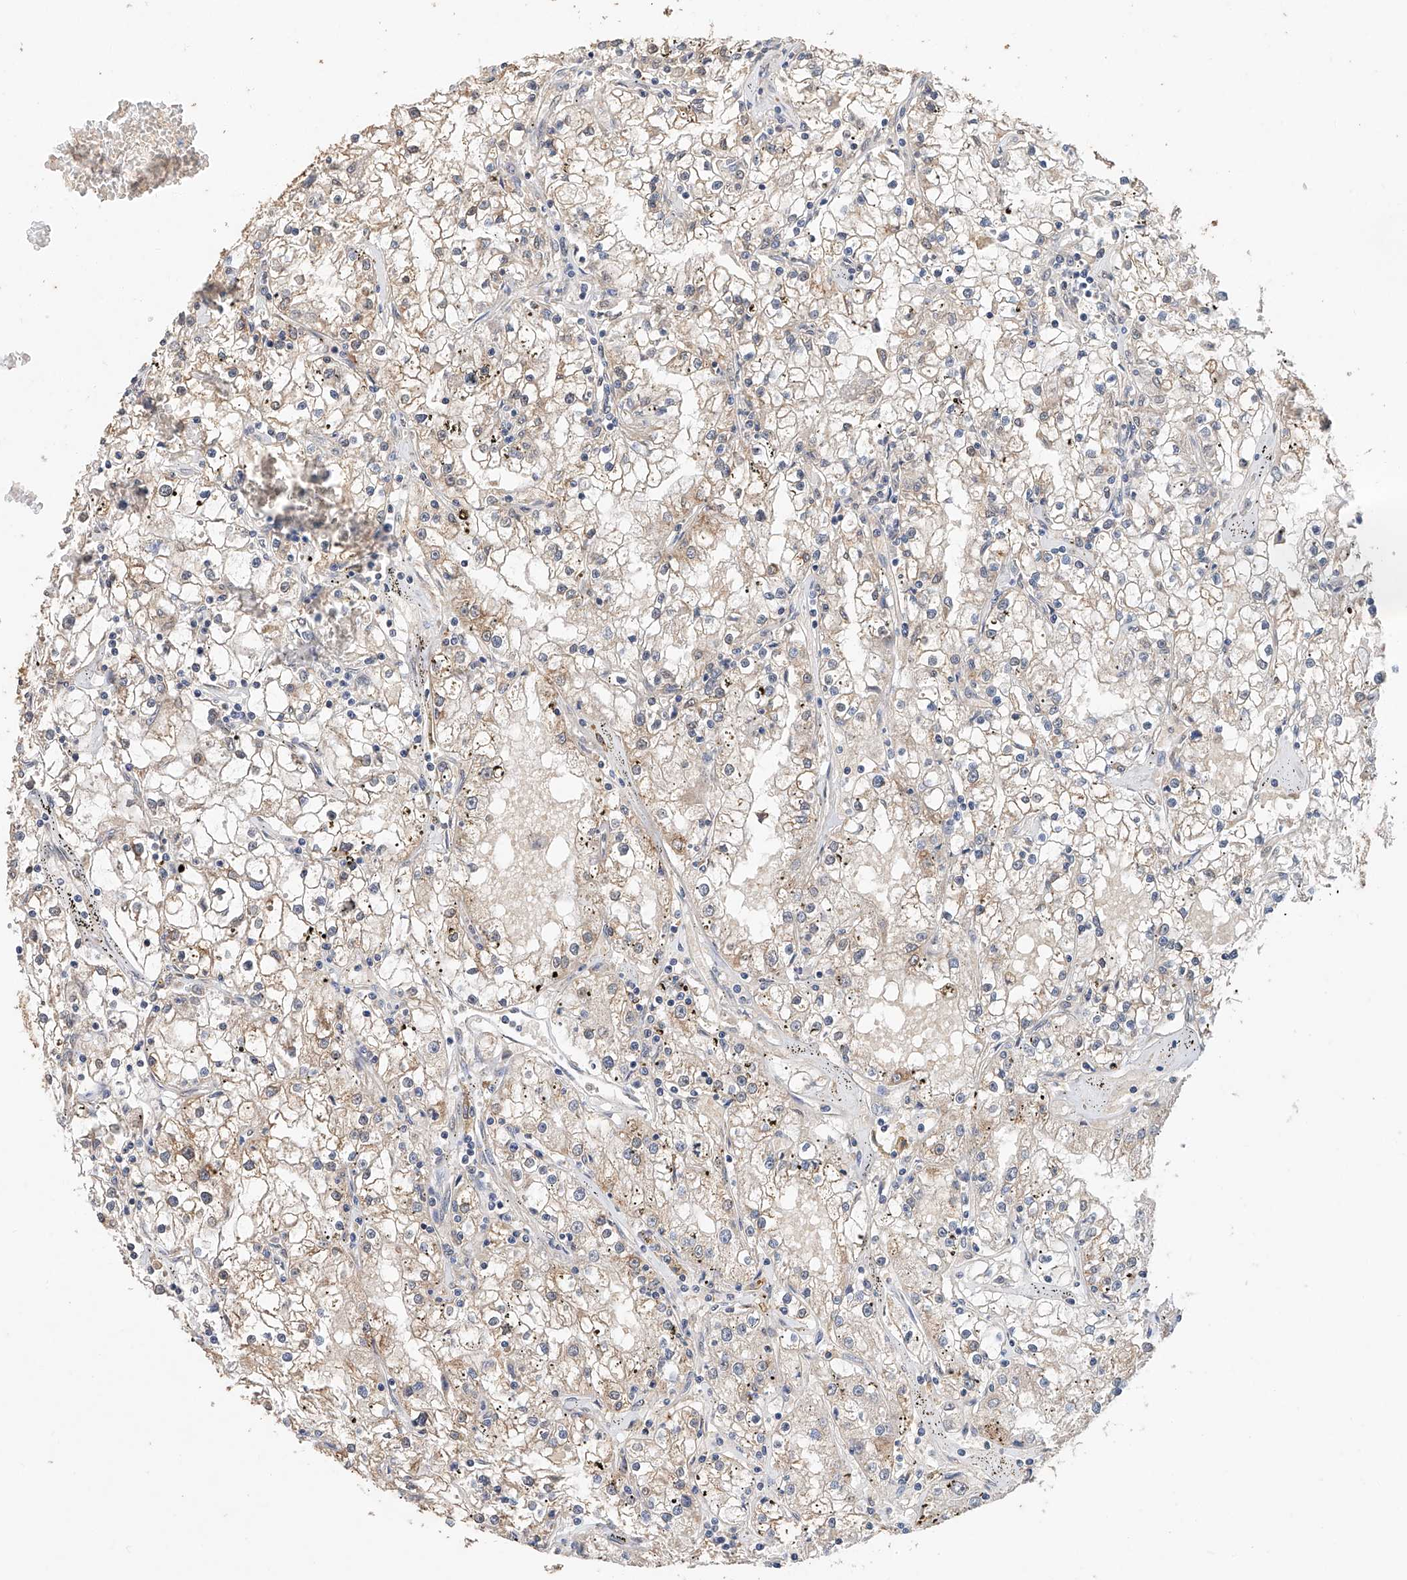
{"staining": {"intensity": "weak", "quantity": "<25%", "location": "cytoplasmic/membranous"}, "tissue": "renal cancer", "cell_type": "Tumor cells", "image_type": "cancer", "snomed": [{"axis": "morphology", "description": "Adenocarcinoma, NOS"}, {"axis": "topography", "description": "Kidney"}], "caption": "A micrograph of human renal cancer is negative for staining in tumor cells.", "gene": "CERS4", "patient": {"sex": "male", "age": 56}}